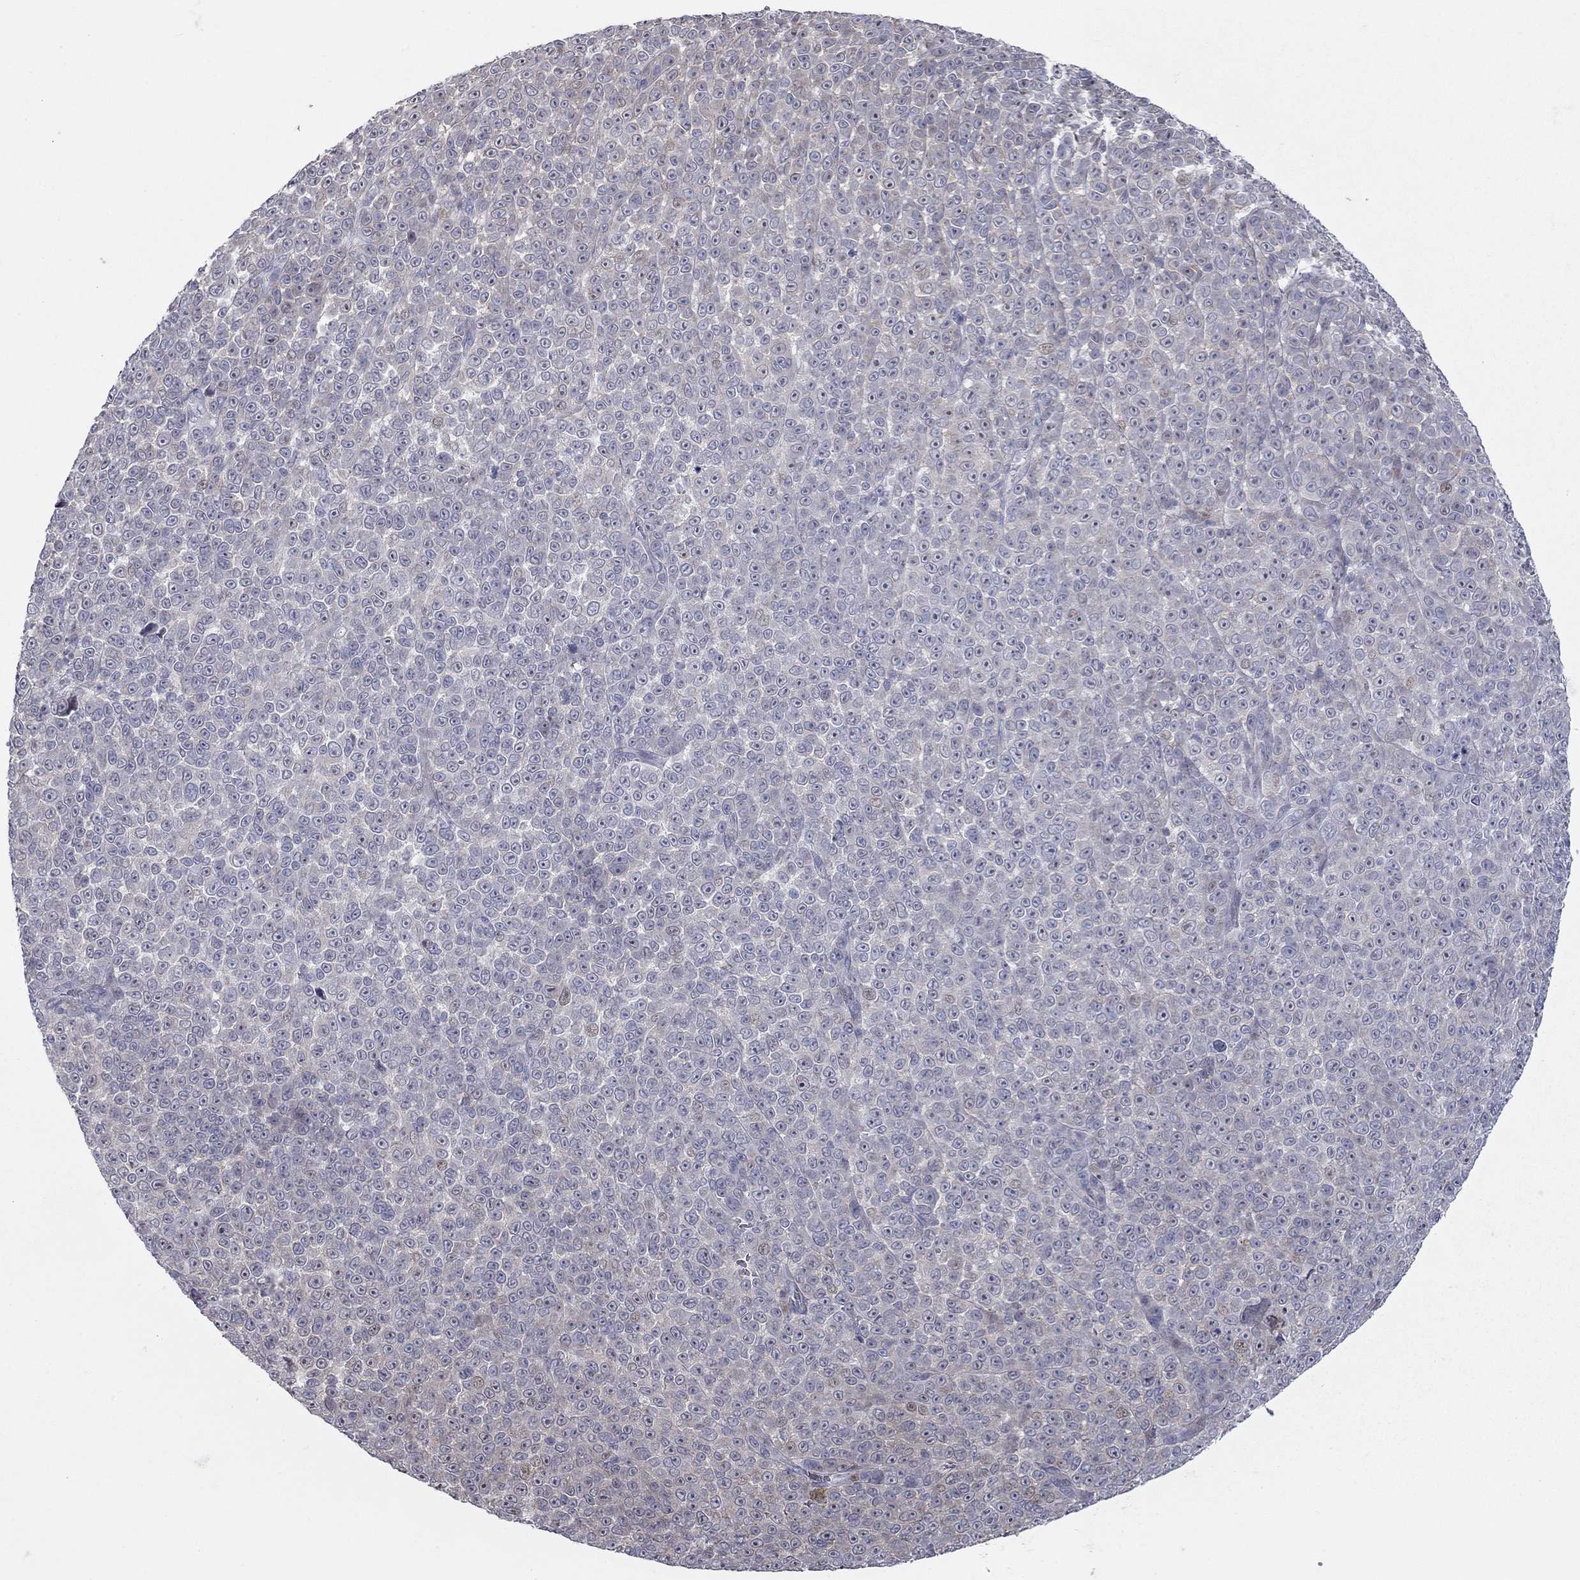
{"staining": {"intensity": "negative", "quantity": "none", "location": "none"}, "tissue": "melanoma", "cell_type": "Tumor cells", "image_type": "cancer", "snomed": [{"axis": "morphology", "description": "Malignant melanoma, NOS"}, {"axis": "topography", "description": "Skin"}], "caption": "Tumor cells show no significant protein expression in melanoma. Brightfield microscopy of immunohistochemistry (IHC) stained with DAB (3,3'-diaminobenzidine) (brown) and hematoxylin (blue), captured at high magnification.", "gene": "DUSP7", "patient": {"sex": "female", "age": 95}}